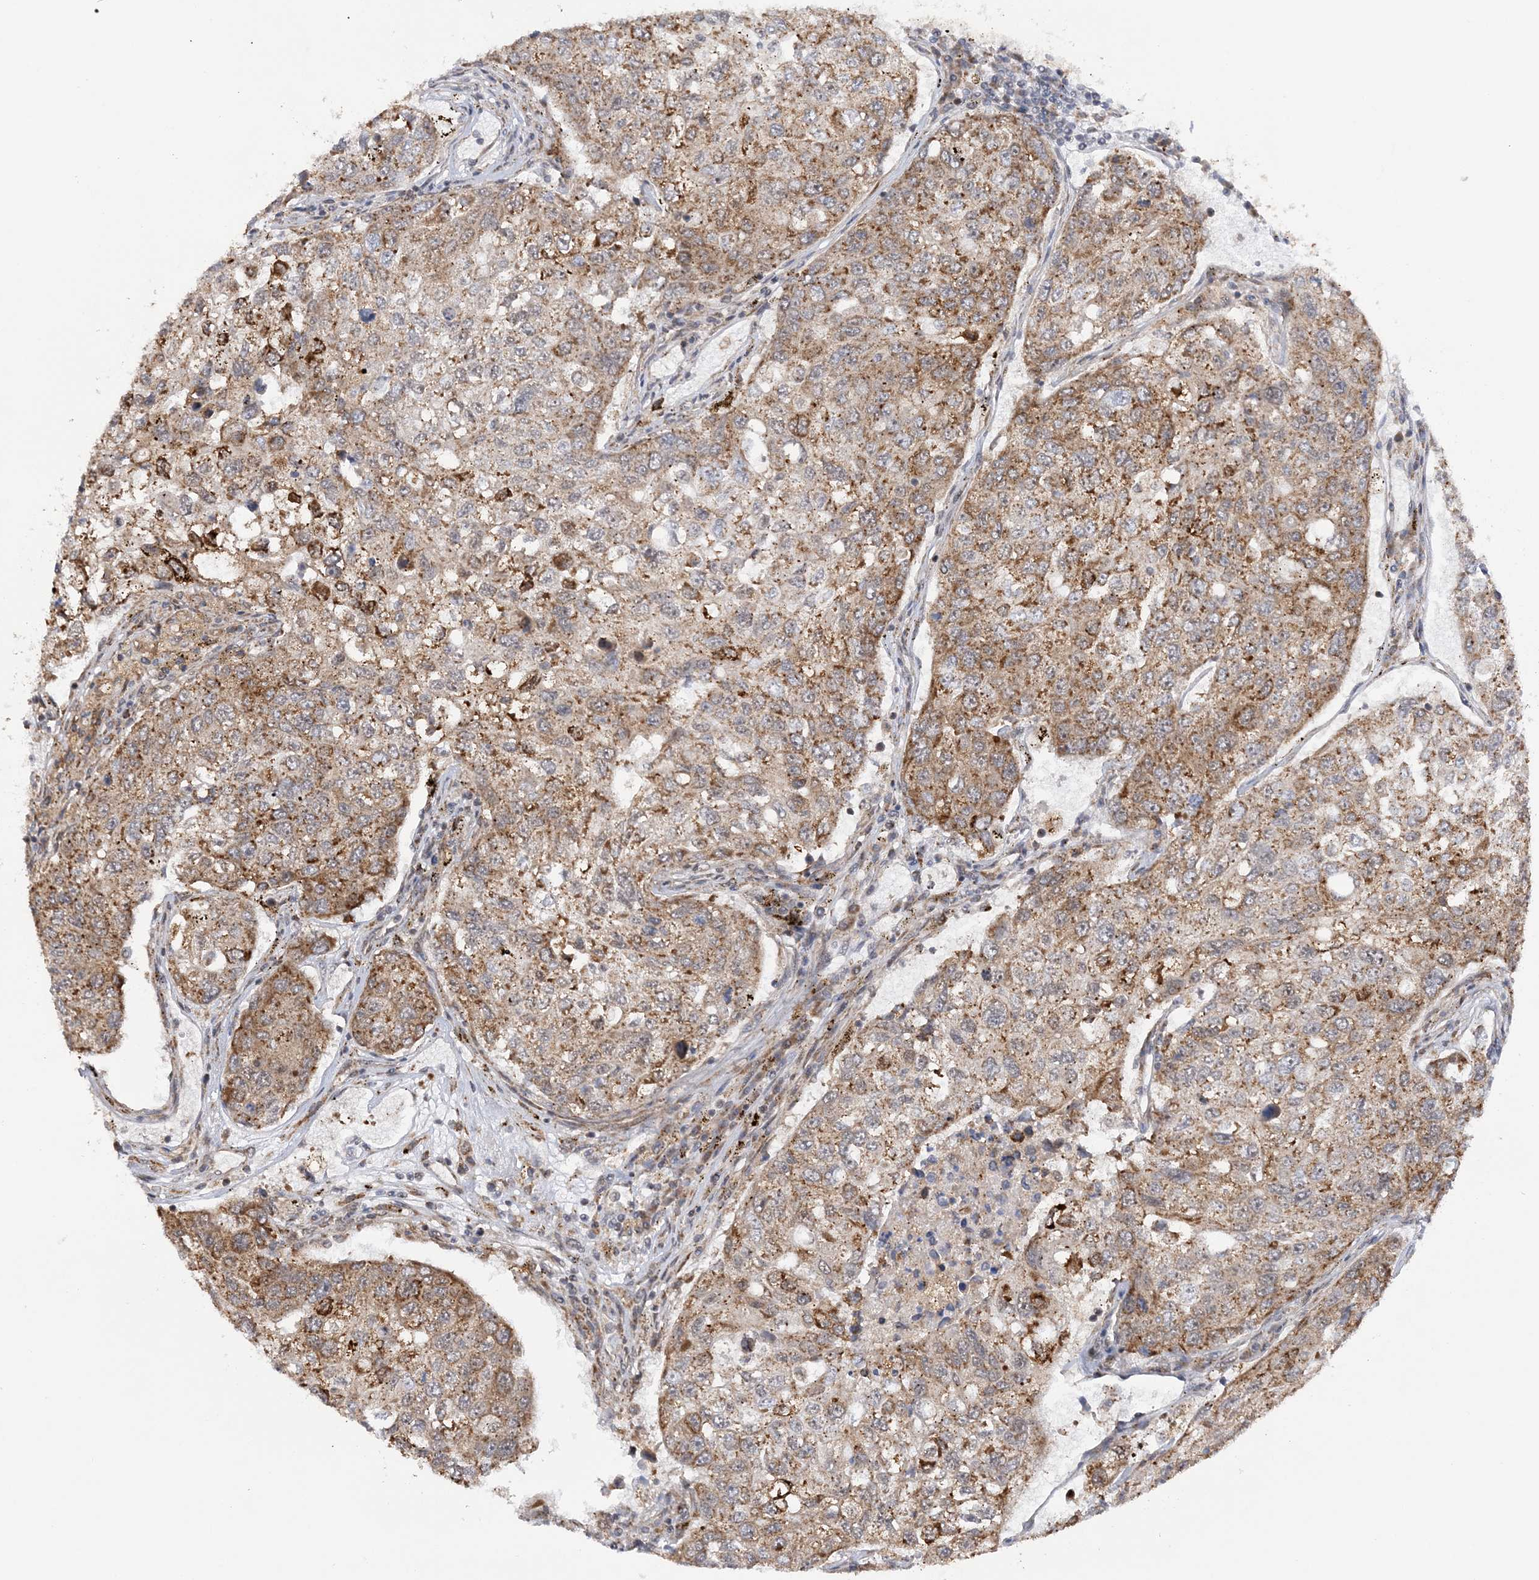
{"staining": {"intensity": "moderate", "quantity": ">75%", "location": "cytoplasmic/membranous"}, "tissue": "urothelial cancer", "cell_type": "Tumor cells", "image_type": "cancer", "snomed": [{"axis": "morphology", "description": "Urothelial carcinoma, High grade"}, {"axis": "topography", "description": "Lymph node"}, {"axis": "topography", "description": "Urinary bladder"}], "caption": "There is medium levels of moderate cytoplasmic/membranous positivity in tumor cells of urothelial cancer, as demonstrated by immunohistochemical staining (brown color).", "gene": "MRPL47", "patient": {"sex": "male", "age": 51}}